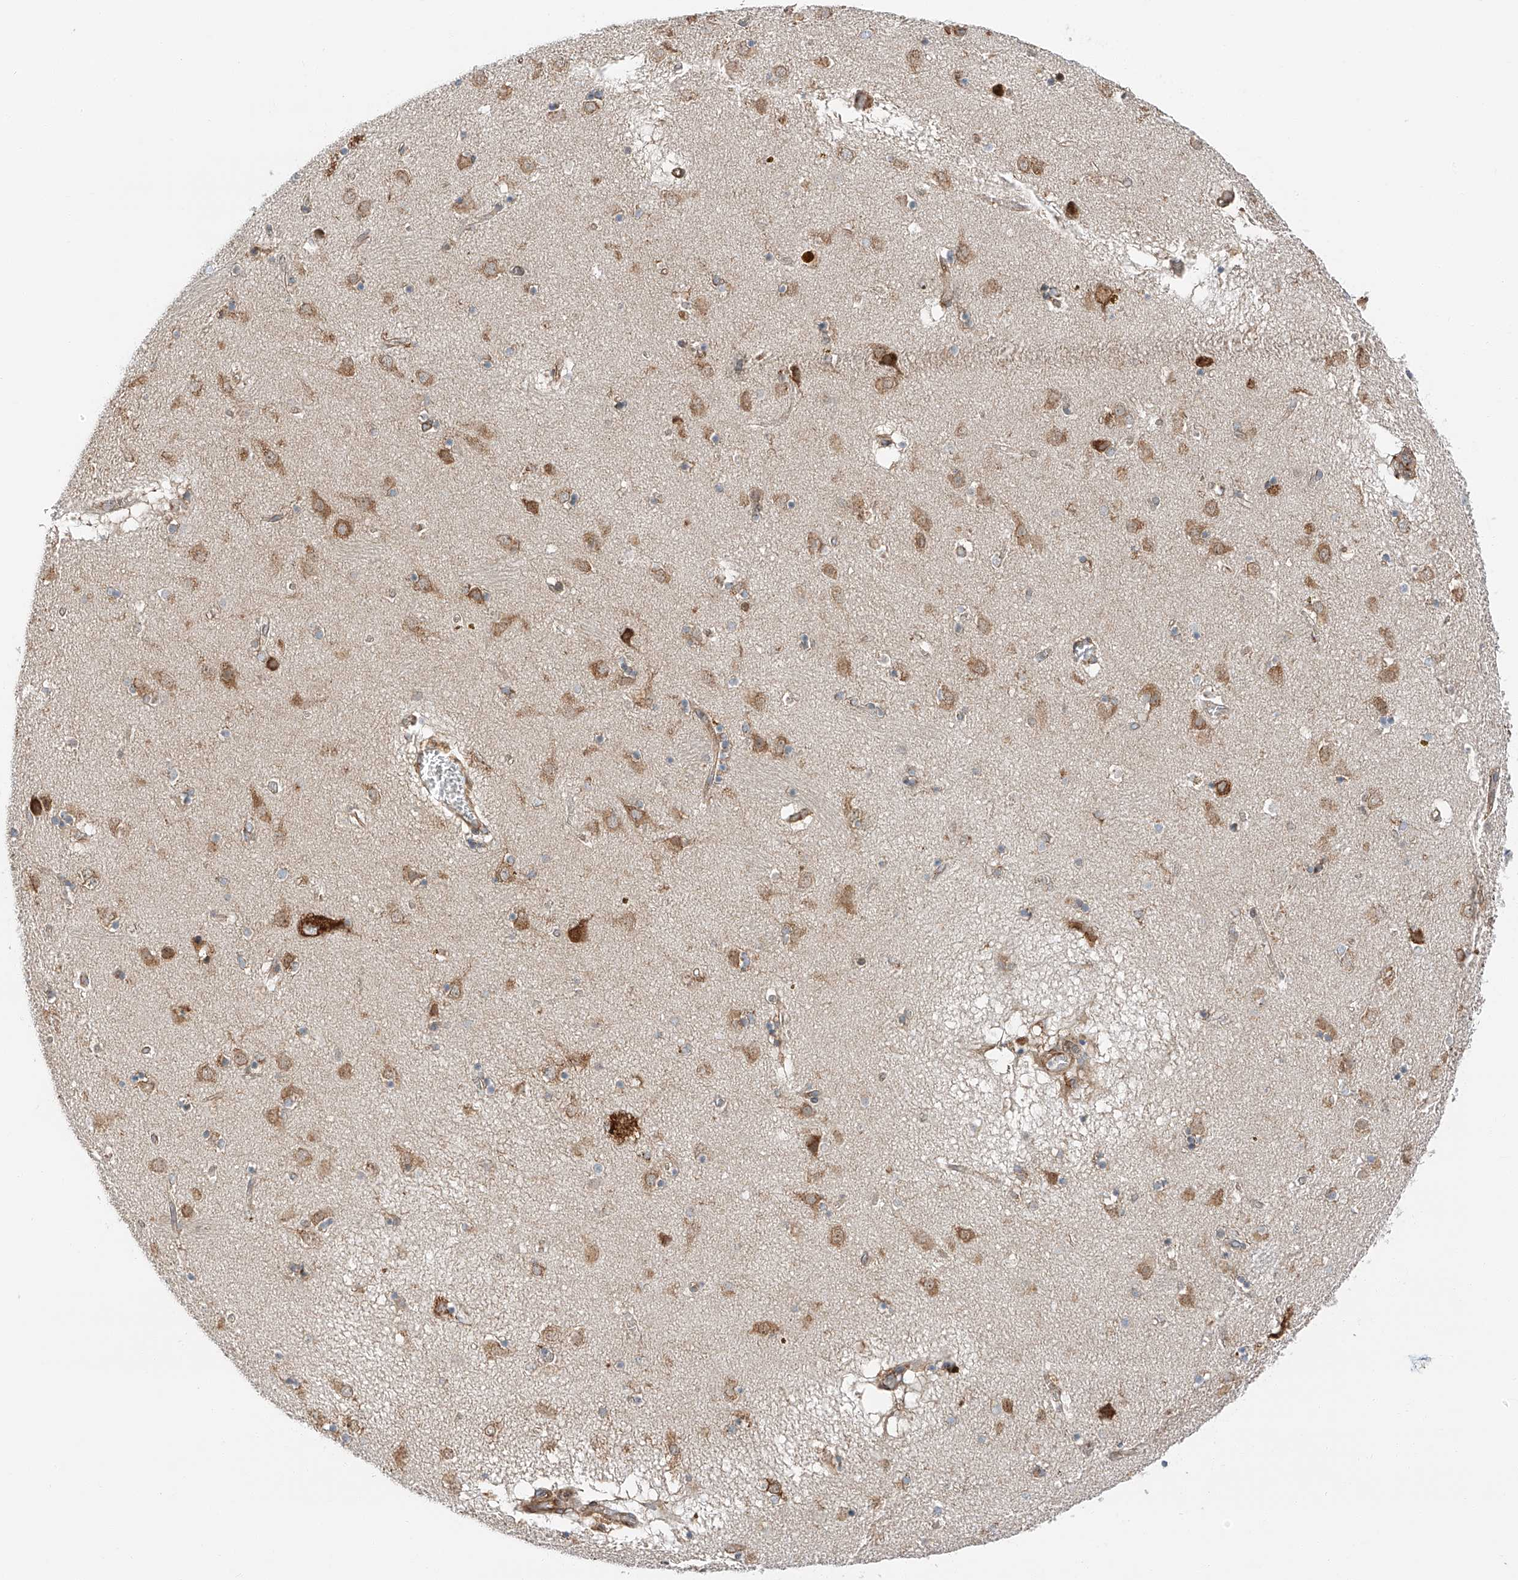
{"staining": {"intensity": "weak", "quantity": "25%-75%", "location": "cytoplasmic/membranous"}, "tissue": "caudate", "cell_type": "Glial cells", "image_type": "normal", "snomed": [{"axis": "morphology", "description": "Normal tissue, NOS"}, {"axis": "topography", "description": "Lateral ventricle wall"}], "caption": "This image exhibits immunohistochemistry staining of normal human caudate, with low weak cytoplasmic/membranous positivity in approximately 25%-75% of glial cells.", "gene": "ZC3H15", "patient": {"sex": "male", "age": 70}}